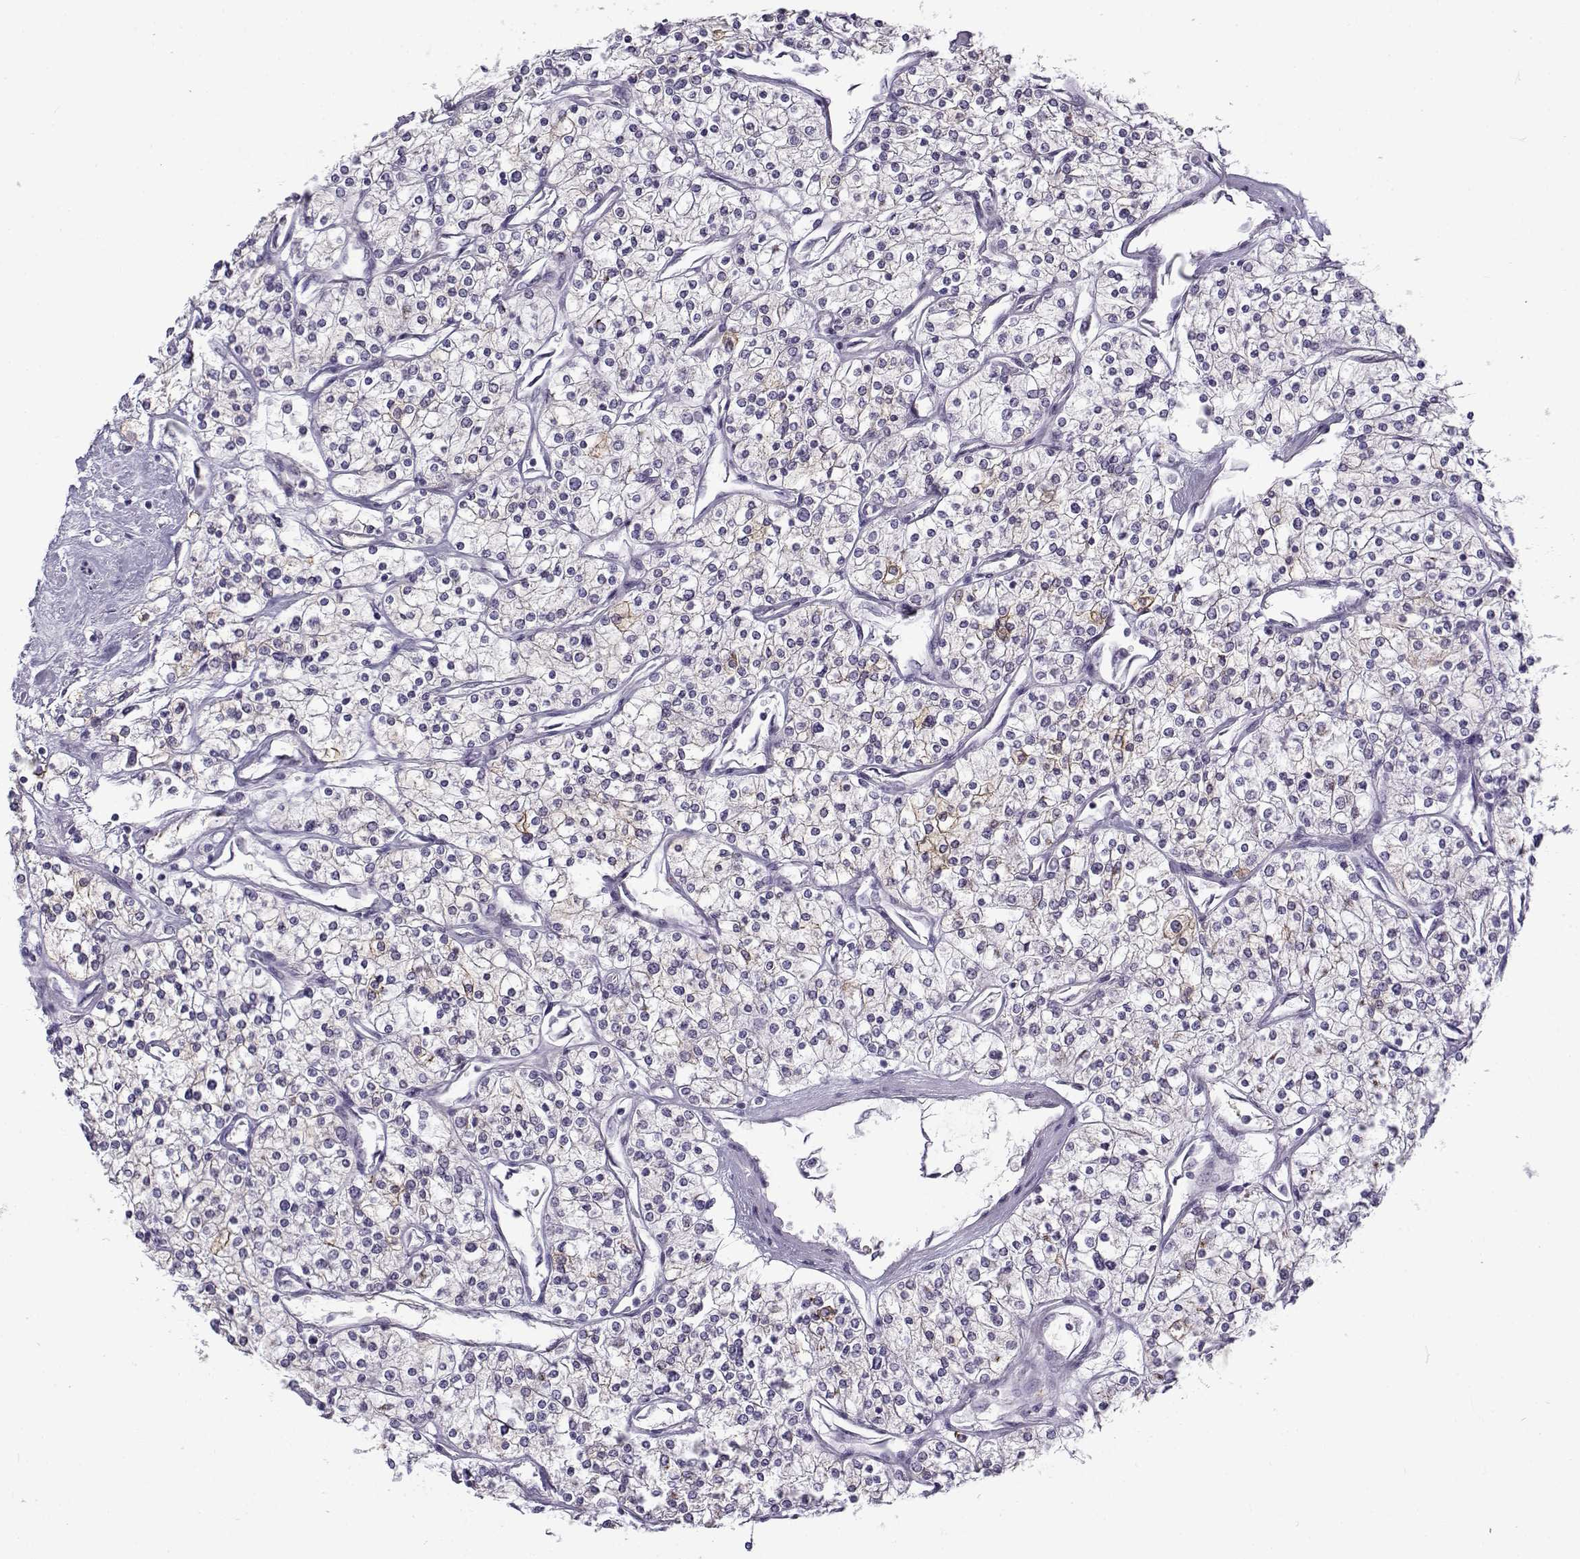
{"staining": {"intensity": "negative", "quantity": "none", "location": "none"}, "tissue": "renal cancer", "cell_type": "Tumor cells", "image_type": "cancer", "snomed": [{"axis": "morphology", "description": "Adenocarcinoma, NOS"}, {"axis": "topography", "description": "Kidney"}], "caption": "This is an immunohistochemistry (IHC) histopathology image of human adenocarcinoma (renal). There is no staining in tumor cells.", "gene": "BACH1", "patient": {"sex": "male", "age": 80}}